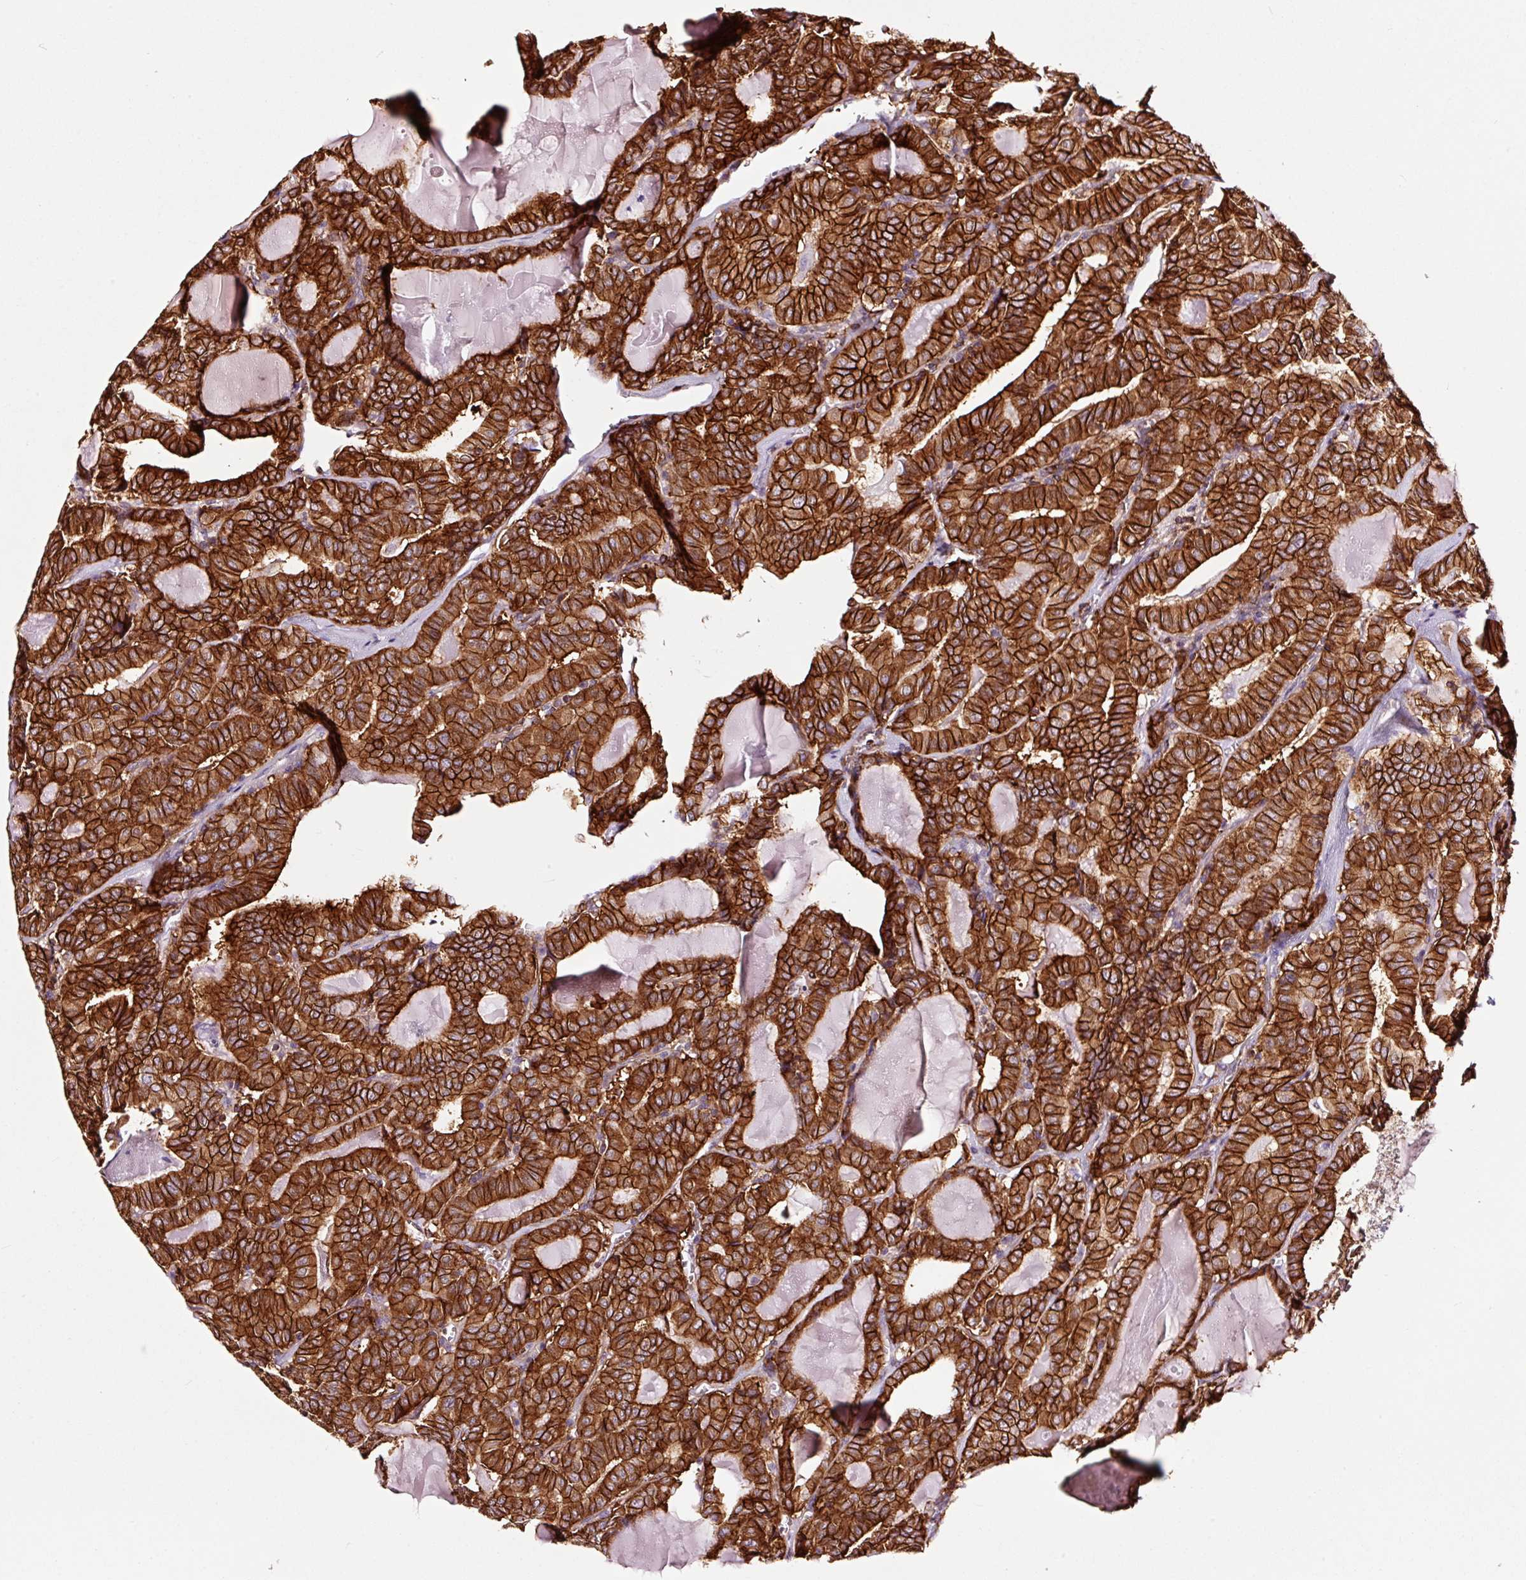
{"staining": {"intensity": "strong", "quantity": ">75%", "location": "cytoplasmic/membranous"}, "tissue": "thyroid cancer", "cell_type": "Tumor cells", "image_type": "cancer", "snomed": [{"axis": "morphology", "description": "Papillary adenocarcinoma, NOS"}, {"axis": "topography", "description": "Thyroid gland"}], "caption": "Immunohistochemical staining of thyroid cancer exhibits high levels of strong cytoplasmic/membranous protein expression in about >75% of tumor cells.", "gene": "ADD3", "patient": {"sex": "female", "age": 72}}